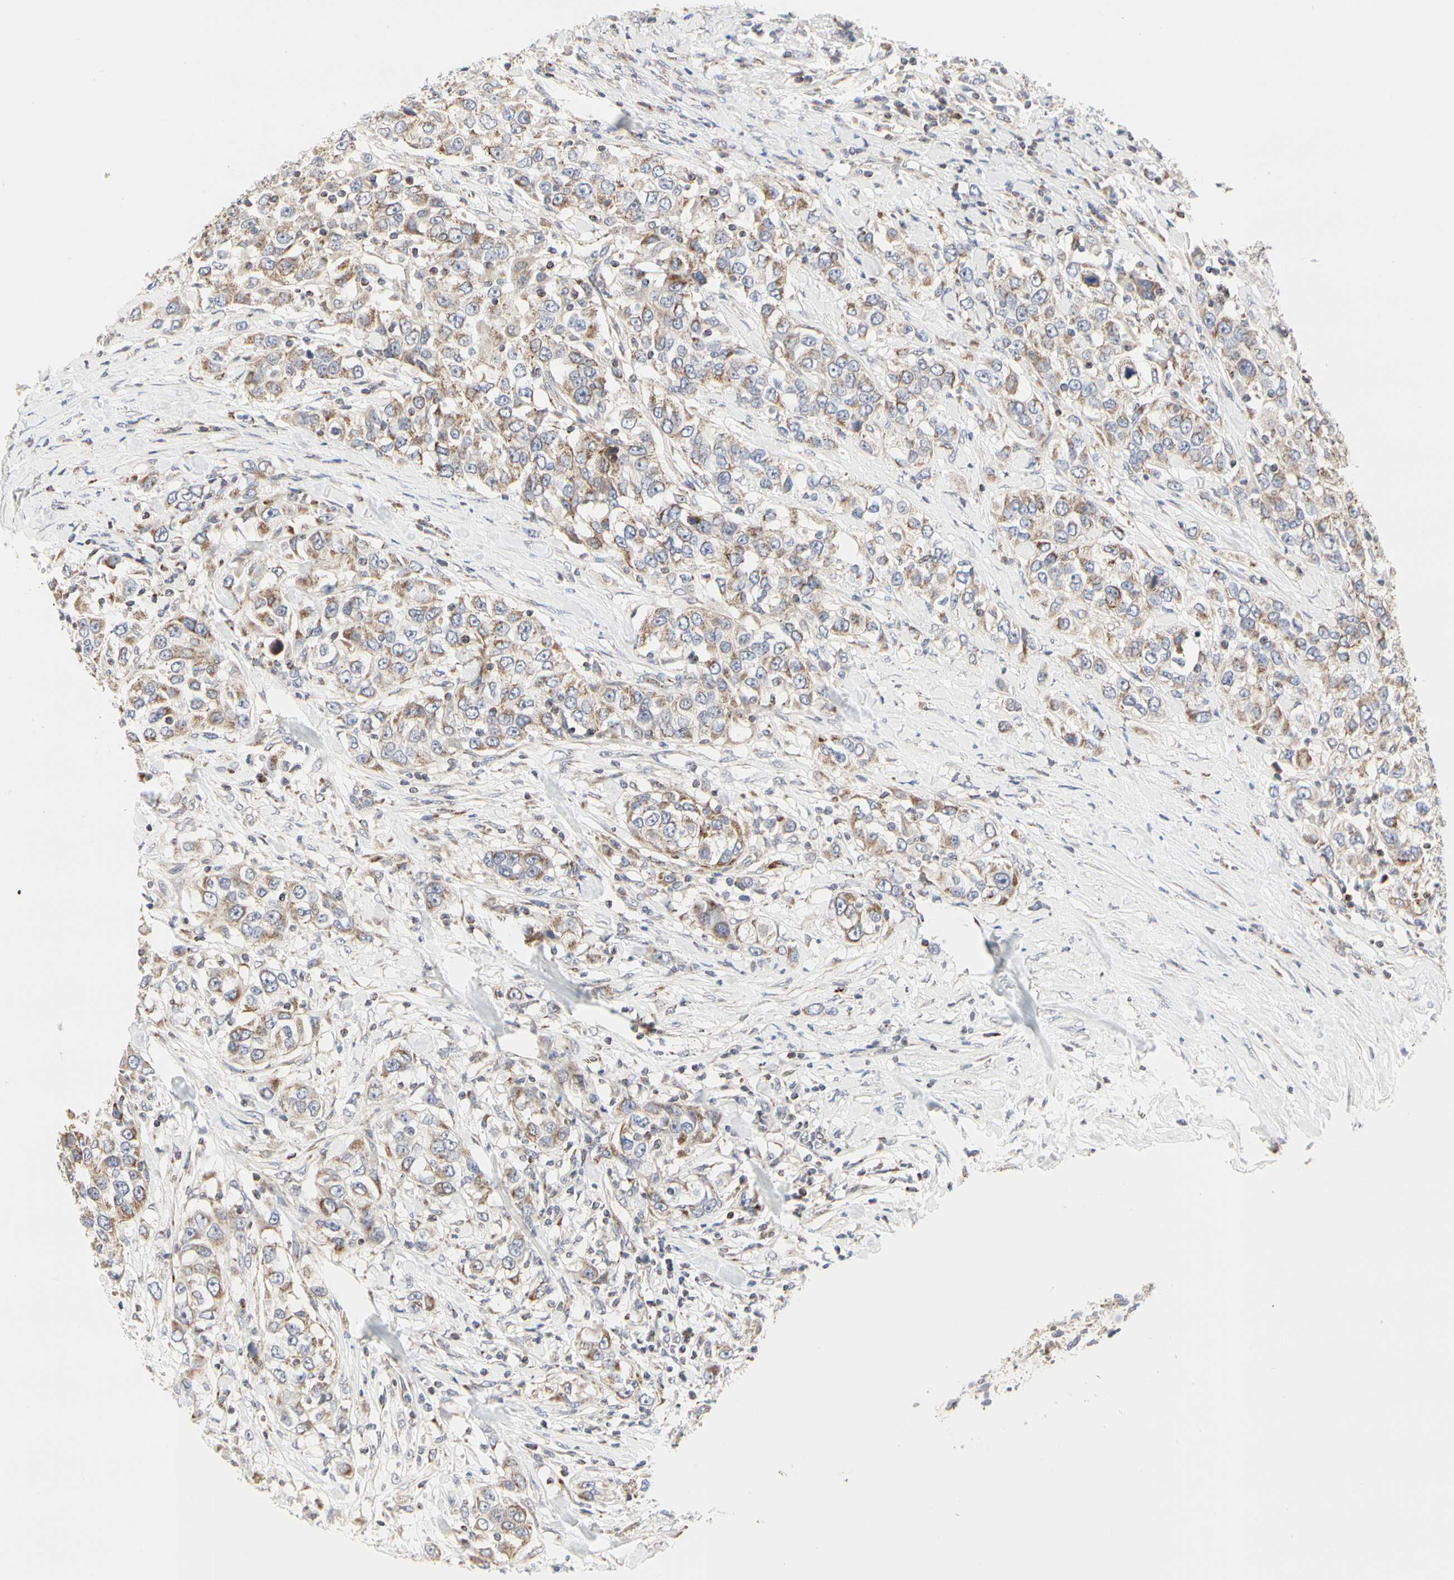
{"staining": {"intensity": "moderate", "quantity": "25%-75%", "location": "cytoplasmic/membranous"}, "tissue": "urothelial cancer", "cell_type": "Tumor cells", "image_type": "cancer", "snomed": [{"axis": "morphology", "description": "Urothelial carcinoma, High grade"}, {"axis": "topography", "description": "Urinary bladder"}], "caption": "A medium amount of moderate cytoplasmic/membranous positivity is identified in approximately 25%-75% of tumor cells in urothelial carcinoma (high-grade) tissue. The staining was performed using DAB to visualize the protein expression in brown, while the nuclei were stained in blue with hematoxylin (Magnification: 20x).", "gene": "TSKU", "patient": {"sex": "female", "age": 80}}